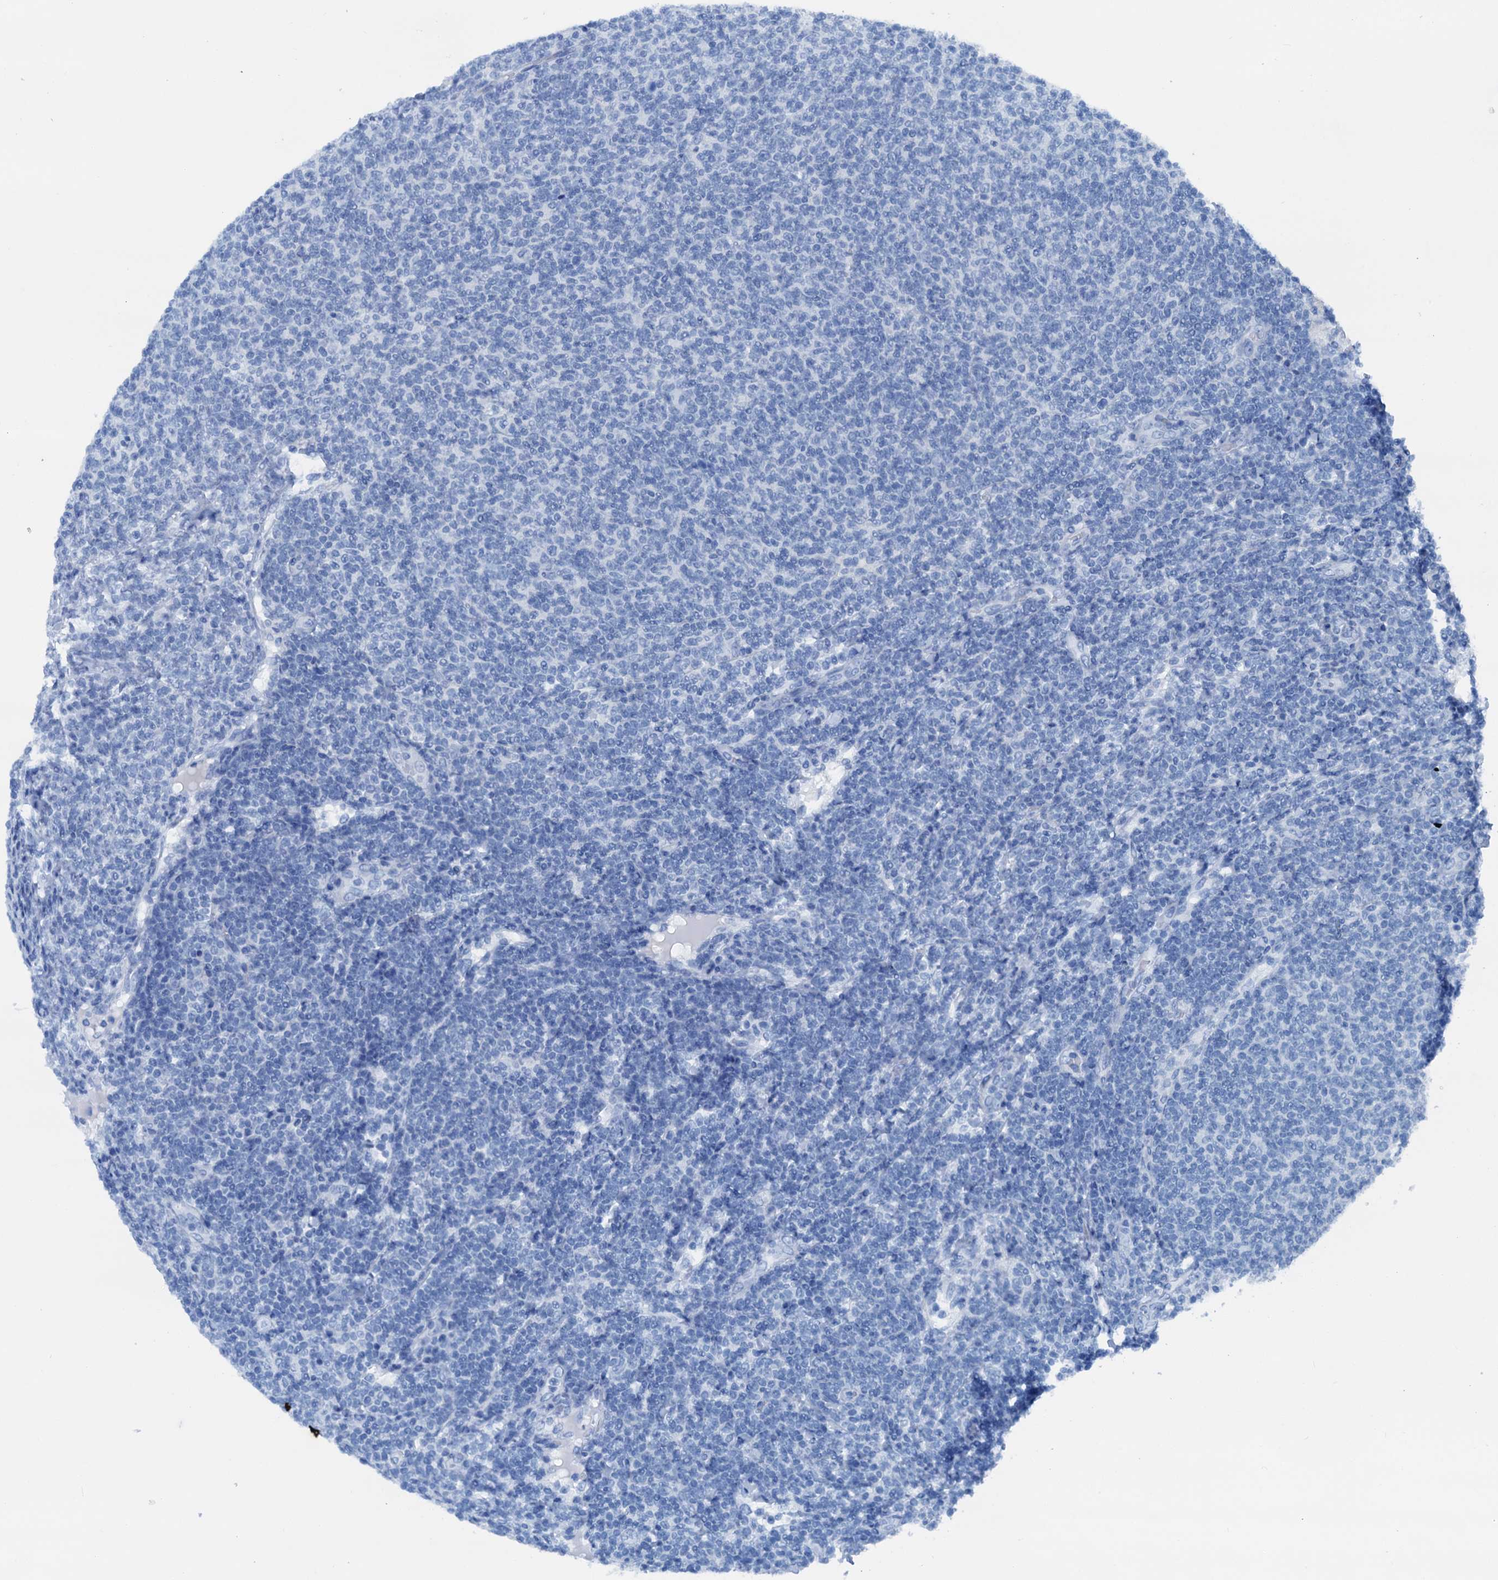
{"staining": {"intensity": "negative", "quantity": "none", "location": "none"}, "tissue": "lymphoma", "cell_type": "Tumor cells", "image_type": "cancer", "snomed": [{"axis": "morphology", "description": "Malignant lymphoma, non-Hodgkin's type, Low grade"}, {"axis": "topography", "description": "Lymph node"}], "caption": "IHC photomicrograph of neoplastic tissue: lymphoma stained with DAB (3,3'-diaminobenzidine) reveals no significant protein positivity in tumor cells.", "gene": "KNDC1", "patient": {"sex": "male", "age": 66}}